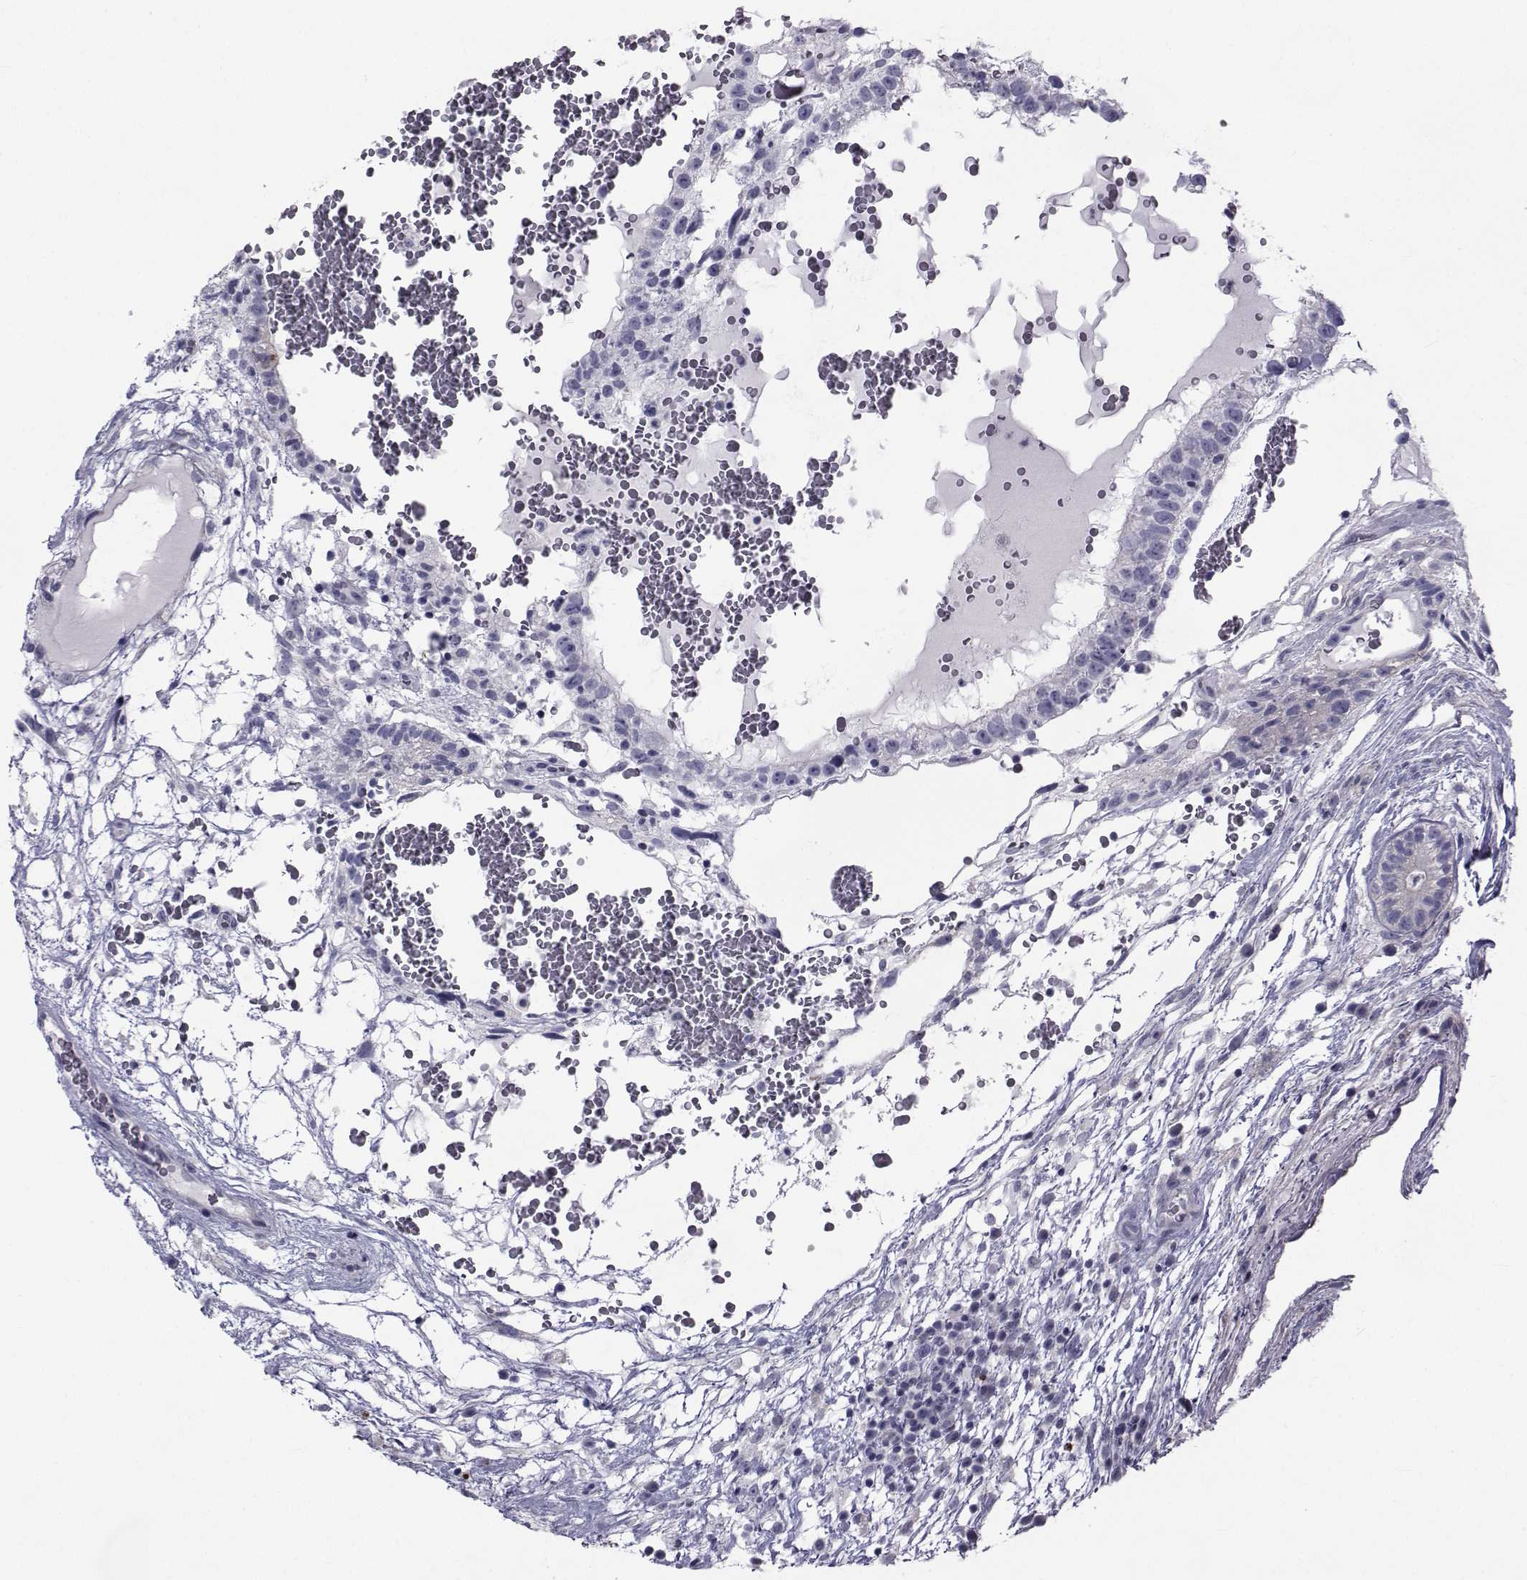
{"staining": {"intensity": "weak", "quantity": "<25%", "location": "cytoplasmic/membranous"}, "tissue": "testis cancer", "cell_type": "Tumor cells", "image_type": "cancer", "snomed": [{"axis": "morphology", "description": "Normal tissue, NOS"}, {"axis": "morphology", "description": "Carcinoma, Embryonal, NOS"}, {"axis": "topography", "description": "Testis"}], "caption": "DAB (3,3'-diaminobenzidine) immunohistochemical staining of human testis embryonal carcinoma demonstrates no significant staining in tumor cells. (DAB (3,3'-diaminobenzidine) immunohistochemistry with hematoxylin counter stain).", "gene": "FDXR", "patient": {"sex": "male", "age": 32}}